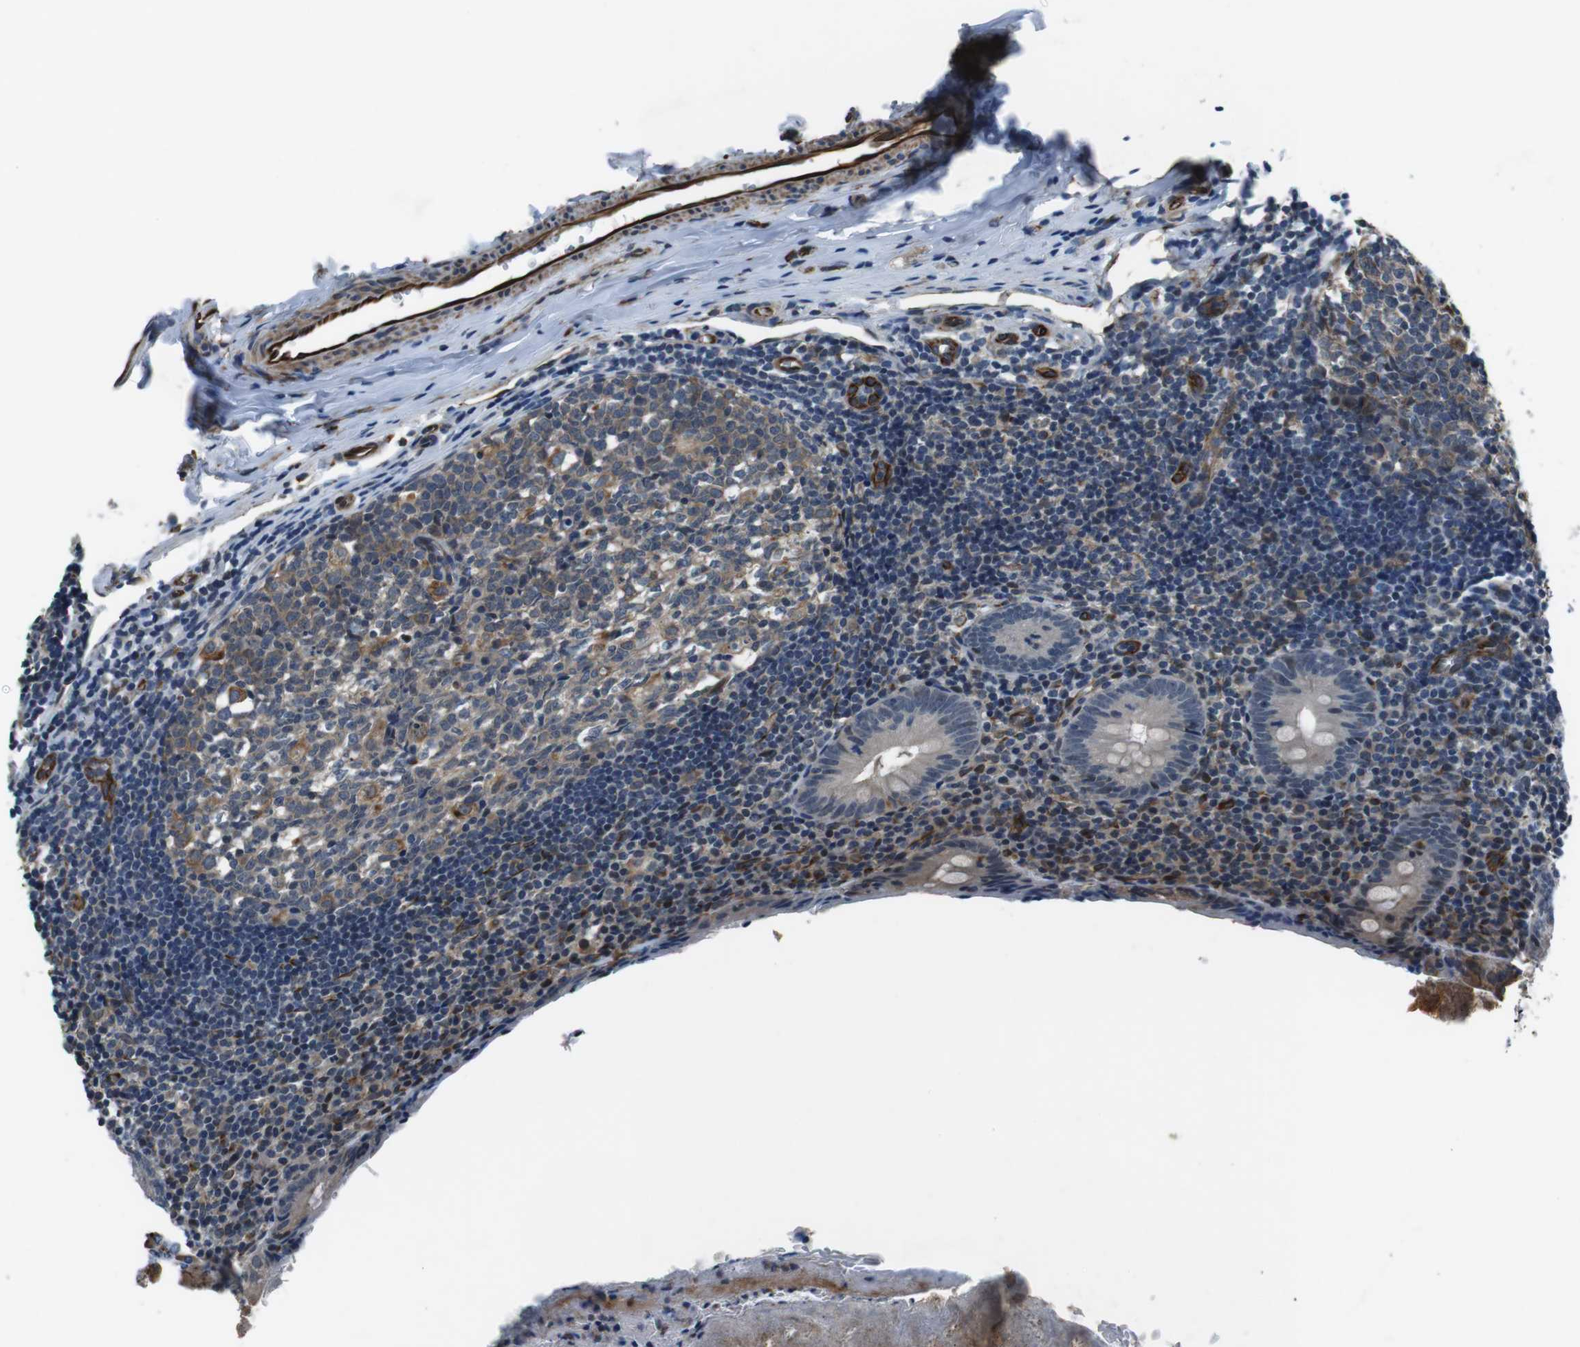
{"staining": {"intensity": "moderate", "quantity": "25%-75%", "location": "cytoplasmic/membranous"}, "tissue": "appendix", "cell_type": "Glandular cells", "image_type": "normal", "snomed": [{"axis": "morphology", "description": "Normal tissue, NOS"}, {"axis": "topography", "description": "Appendix"}], "caption": "Moderate cytoplasmic/membranous staining for a protein is seen in about 25%-75% of glandular cells of benign appendix using IHC.", "gene": "LRRC49", "patient": {"sex": "female", "age": 10}}